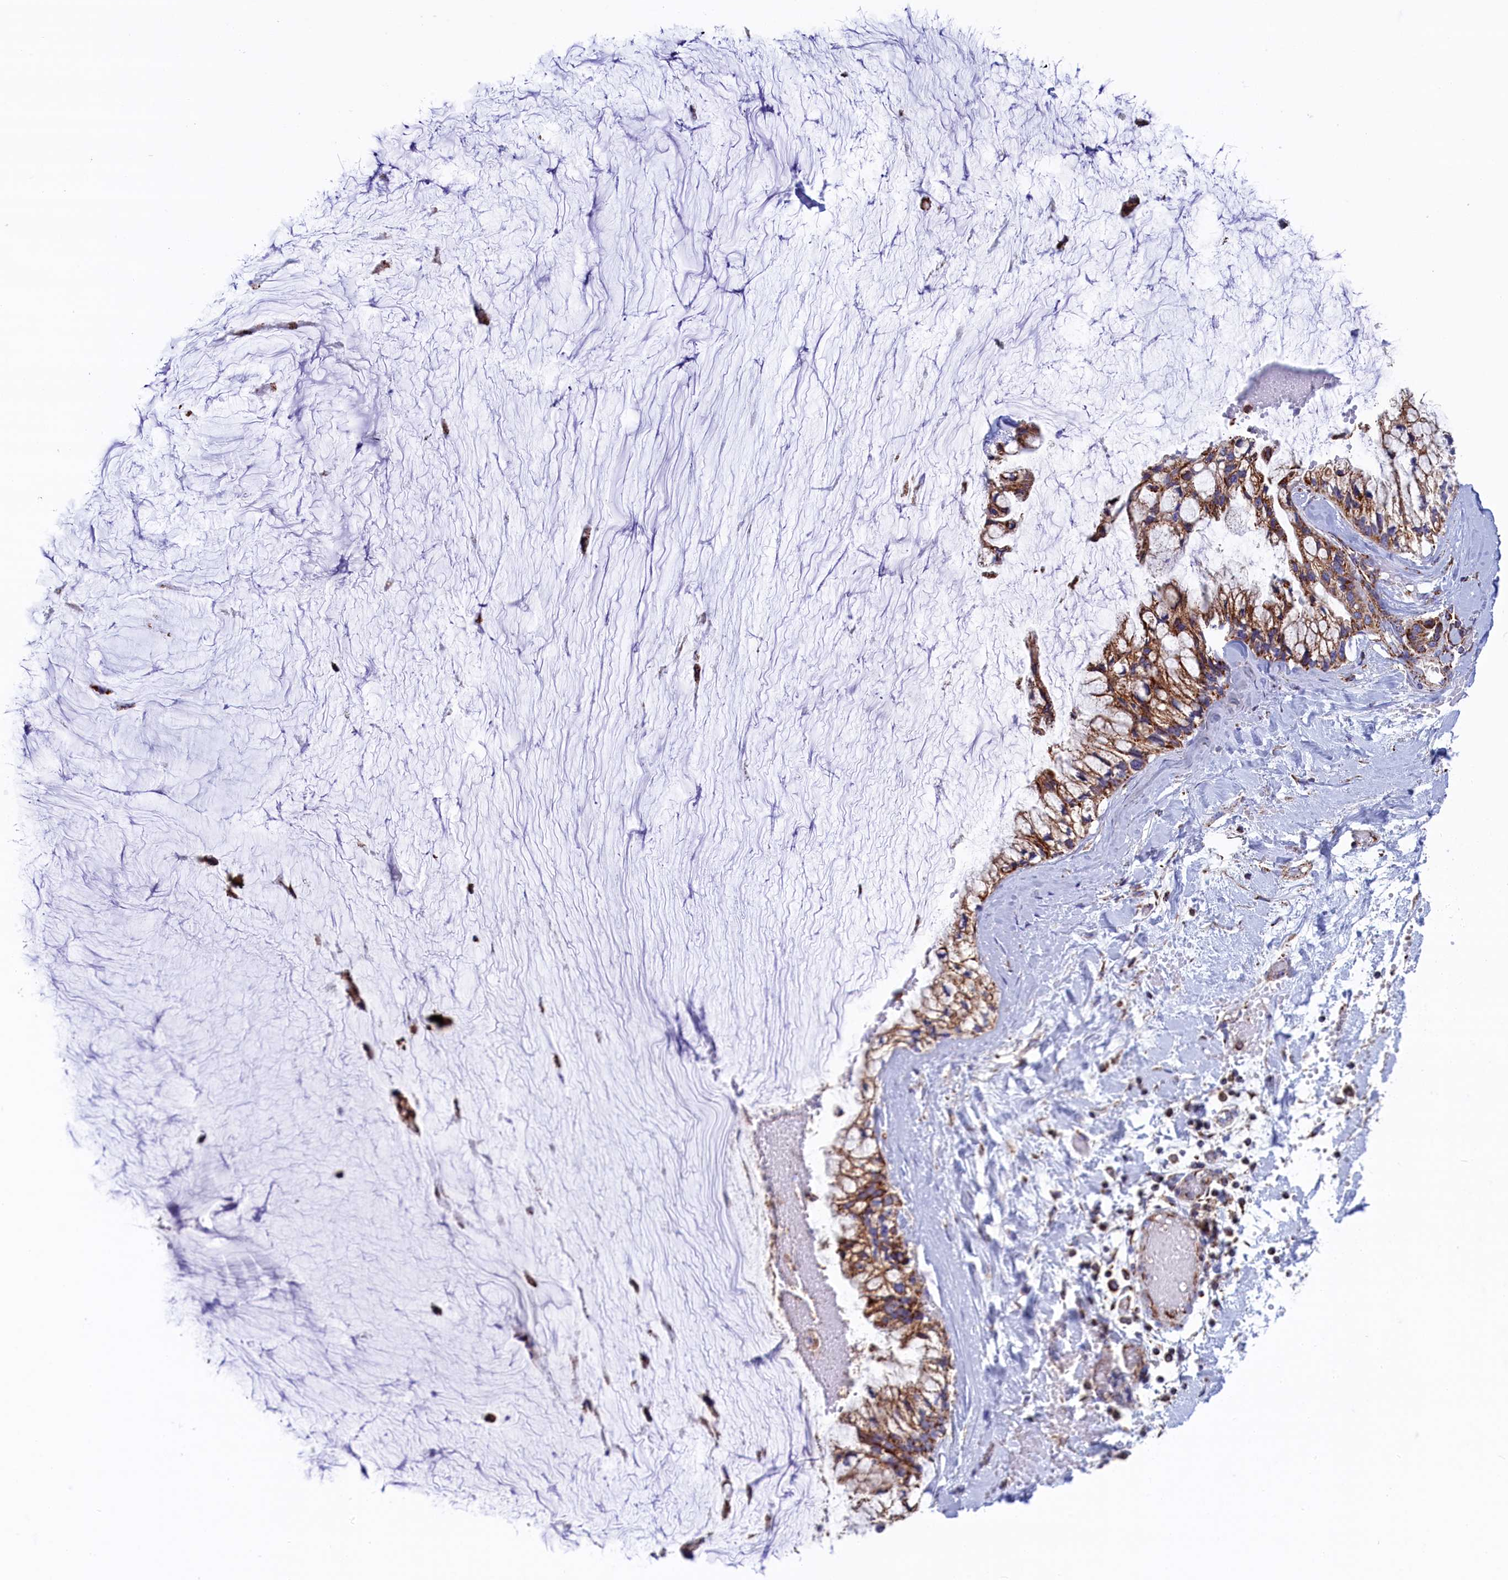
{"staining": {"intensity": "moderate", "quantity": ">75%", "location": "cytoplasmic/membranous"}, "tissue": "ovarian cancer", "cell_type": "Tumor cells", "image_type": "cancer", "snomed": [{"axis": "morphology", "description": "Cystadenocarcinoma, mucinous, NOS"}, {"axis": "topography", "description": "Ovary"}], "caption": "This is a micrograph of immunohistochemistry staining of ovarian cancer, which shows moderate positivity in the cytoplasmic/membranous of tumor cells.", "gene": "WDR83", "patient": {"sex": "female", "age": 39}}